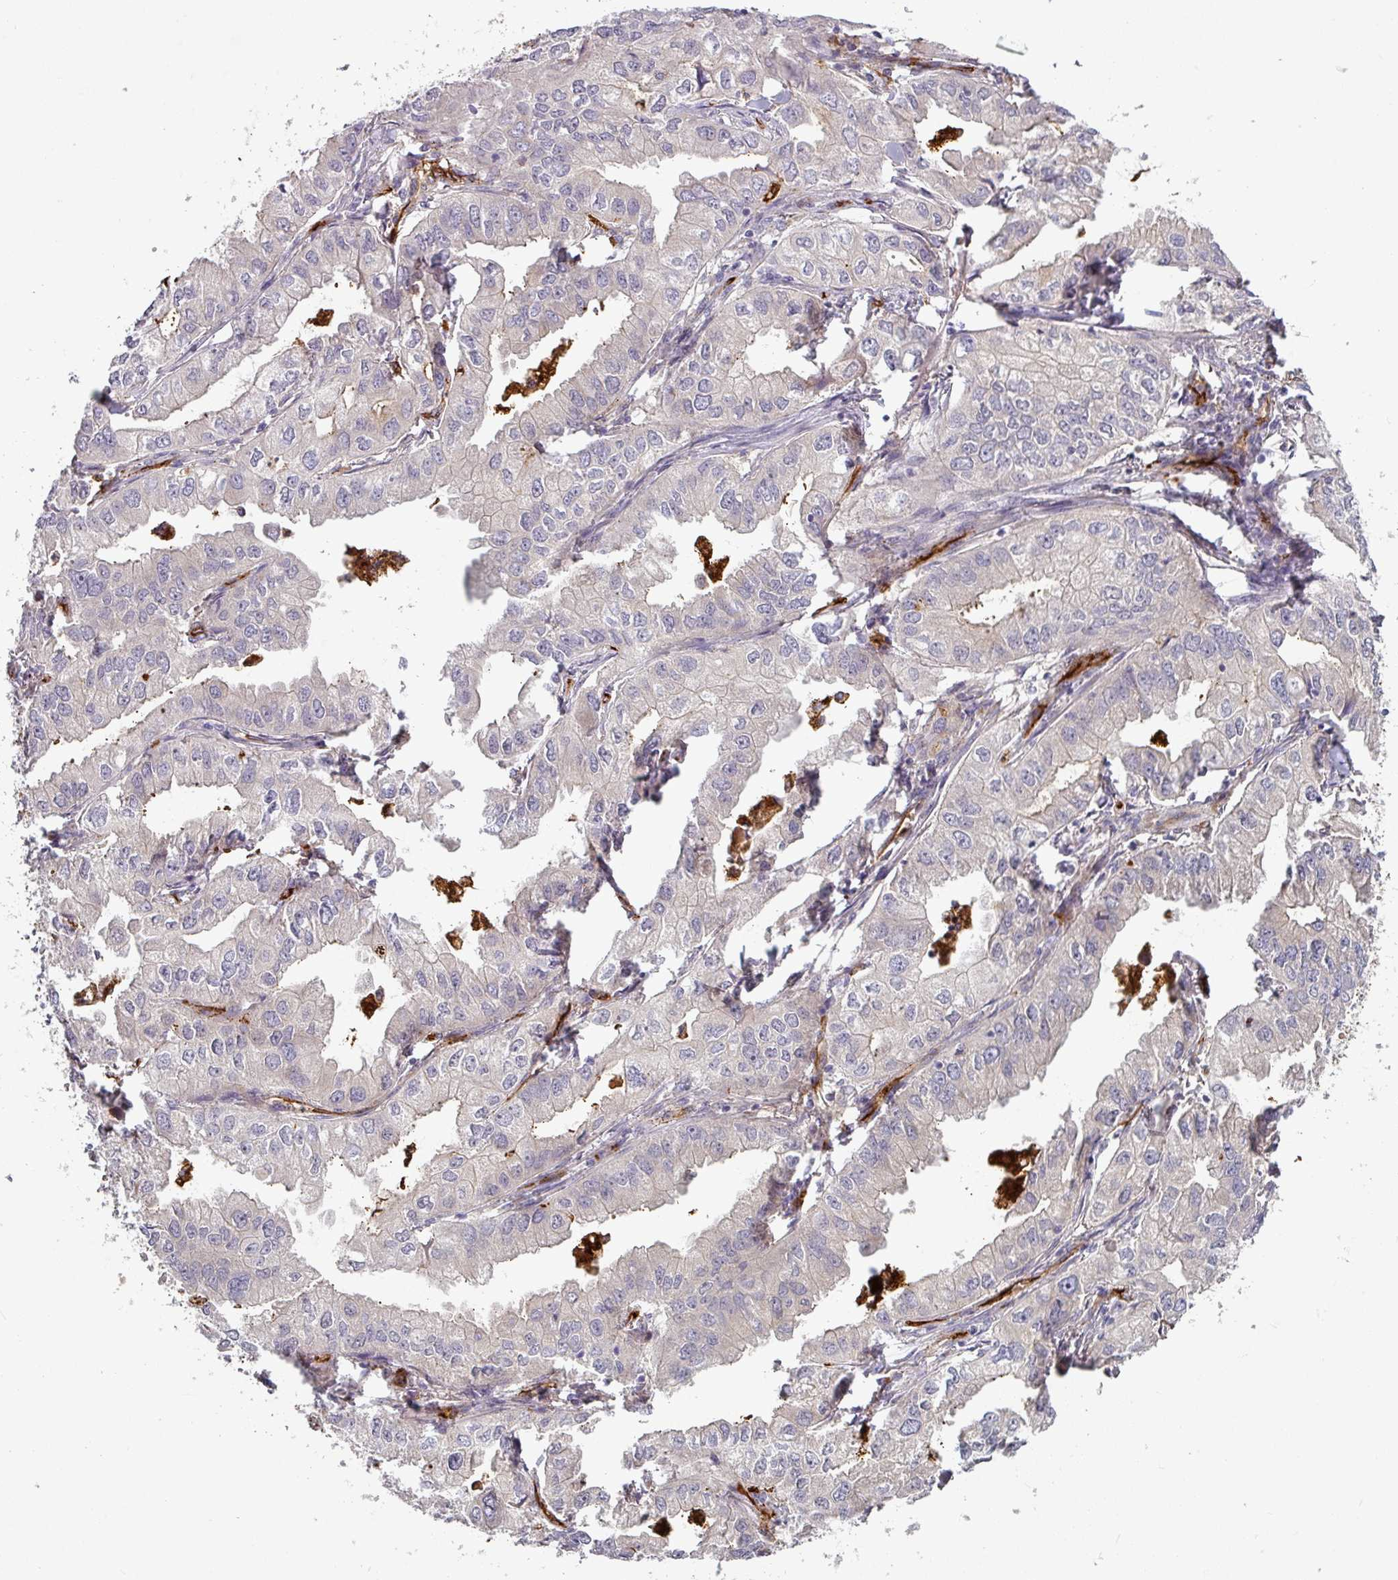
{"staining": {"intensity": "negative", "quantity": "none", "location": "none"}, "tissue": "lung cancer", "cell_type": "Tumor cells", "image_type": "cancer", "snomed": [{"axis": "morphology", "description": "Adenocarcinoma, NOS"}, {"axis": "topography", "description": "Lung"}], "caption": "Micrograph shows no significant protein positivity in tumor cells of lung cancer (adenocarcinoma).", "gene": "PRODH2", "patient": {"sex": "male", "age": 48}}